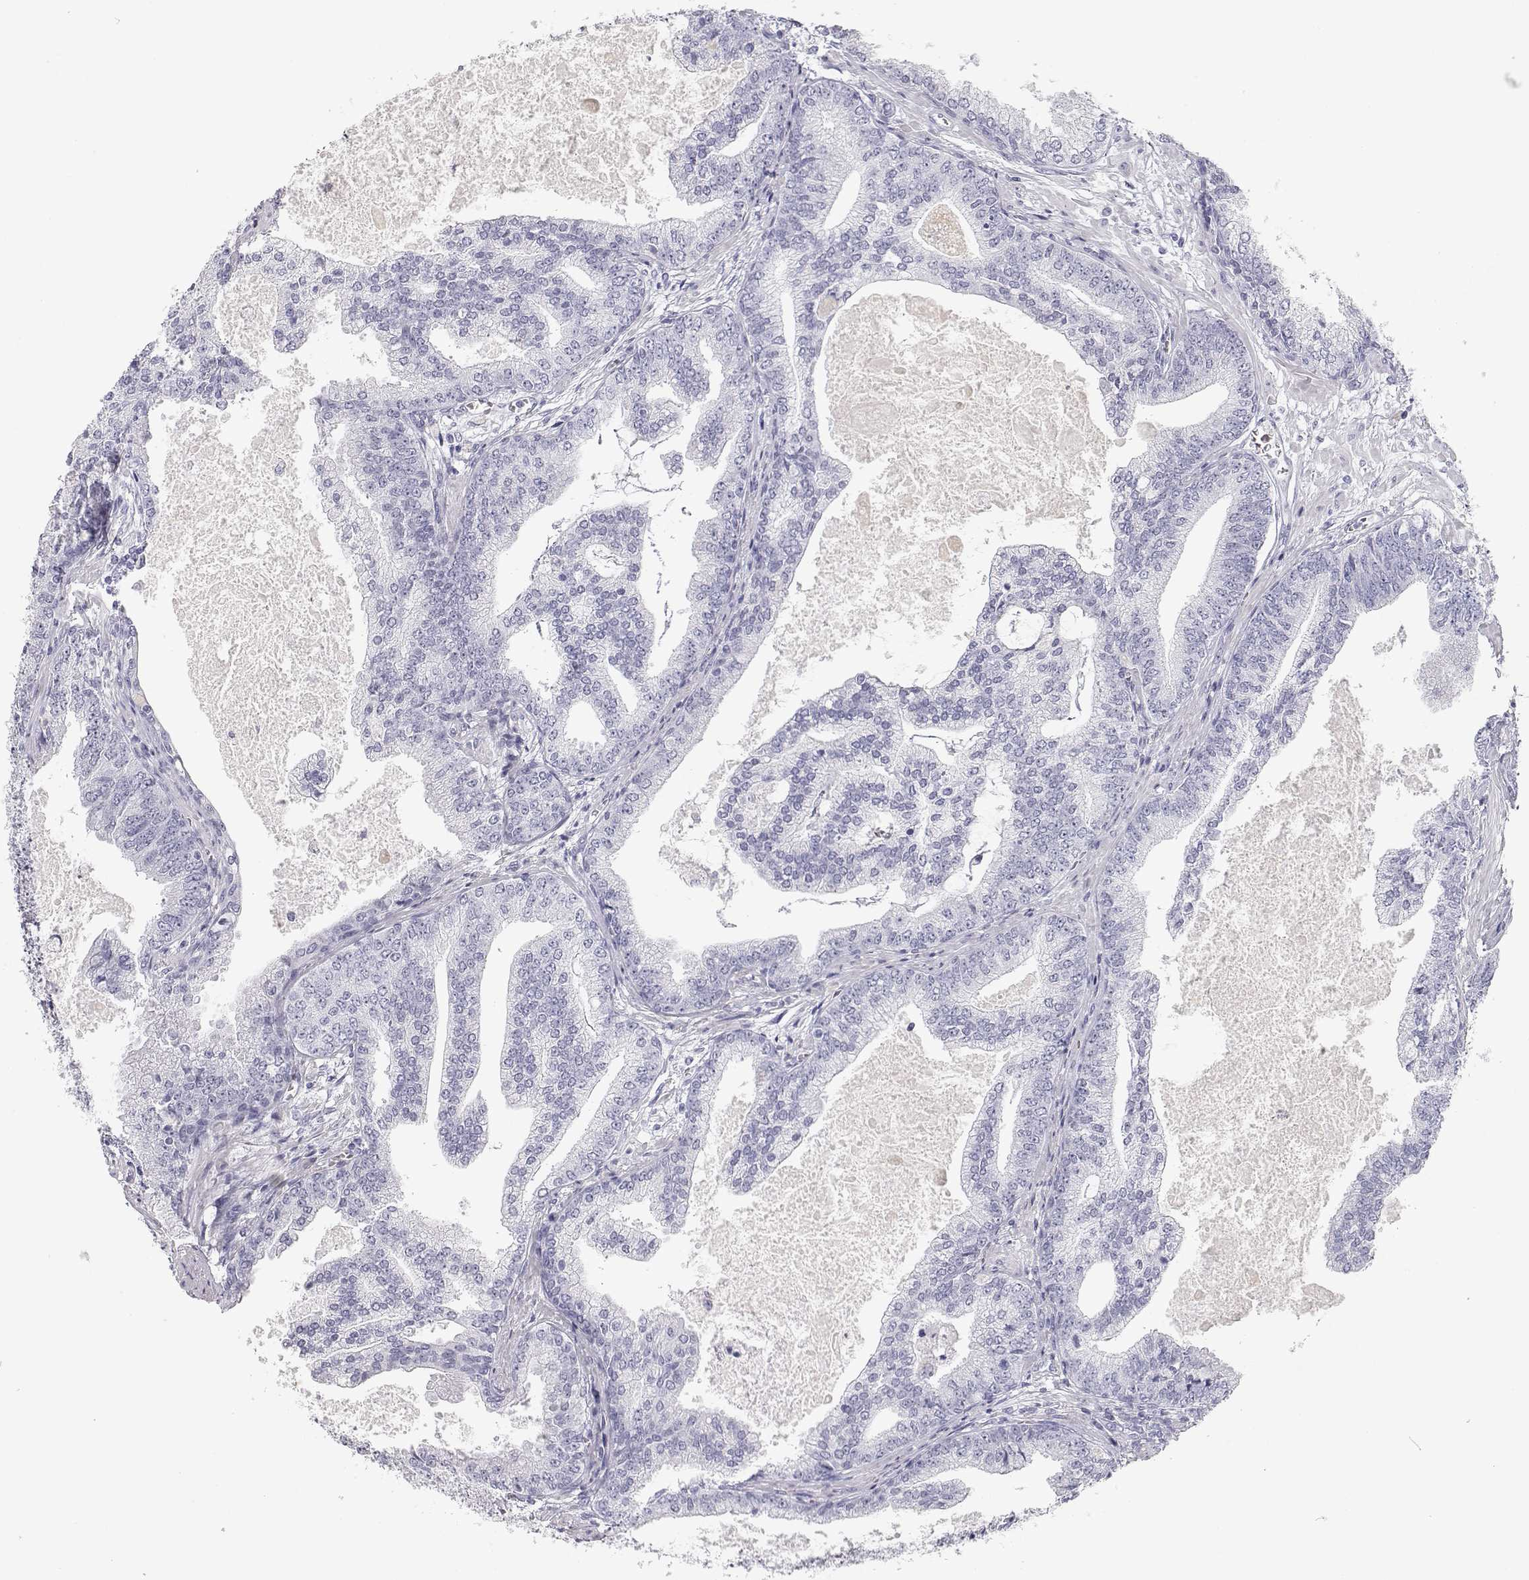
{"staining": {"intensity": "negative", "quantity": "none", "location": "none"}, "tissue": "prostate cancer", "cell_type": "Tumor cells", "image_type": "cancer", "snomed": [{"axis": "morphology", "description": "Adenocarcinoma, NOS"}, {"axis": "topography", "description": "Prostate"}], "caption": "Tumor cells are negative for protein expression in human prostate cancer (adenocarcinoma). (Stains: DAB (3,3'-diaminobenzidine) IHC with hematoxylin counter stain, Microscopy: brightfield microscopy at high magnification).", "gene": "TKTL1", "patient": {"sex": "male", "age": 64}}